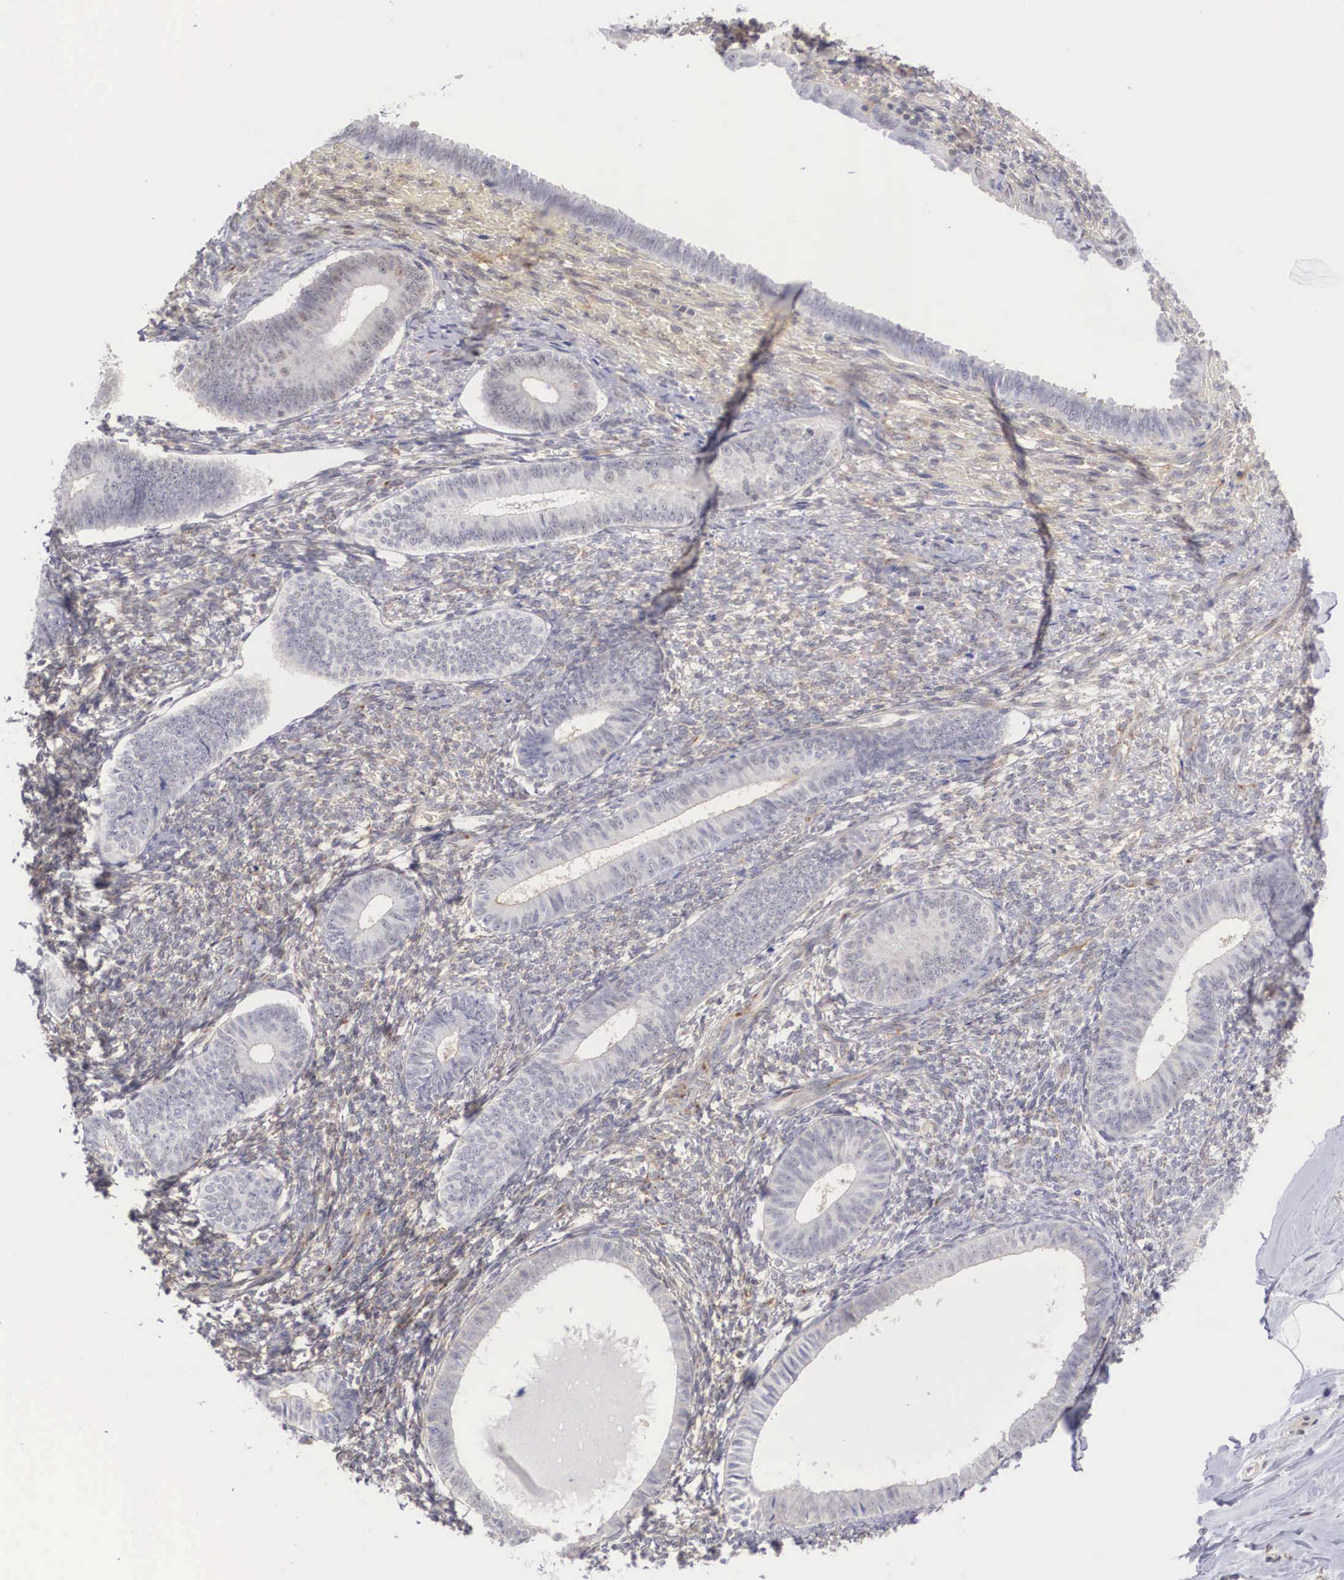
{"staining": {"intensity": "weak", "quantity": "<25%", "location": "cytoplasmic/membranous"}, "tissue": "endometrium", "cell_type": "Cells in endometrial stroma", "image_type": "normal", "snomed": [{"axis": "morphology", "description": "Normal tissue, NOS"}, {"axis": "topography", "description": "Endometrium"}], "caption": "Image shows no protein staining in cells in endometrial stroma of unremarkable endometrium. (DAB (3,3'-diaminobenzidine) immunohistochemistry with hematoxylin counter stain).", "gene": "NR4A2", "patient": {"sex": "female", "age": 82}}